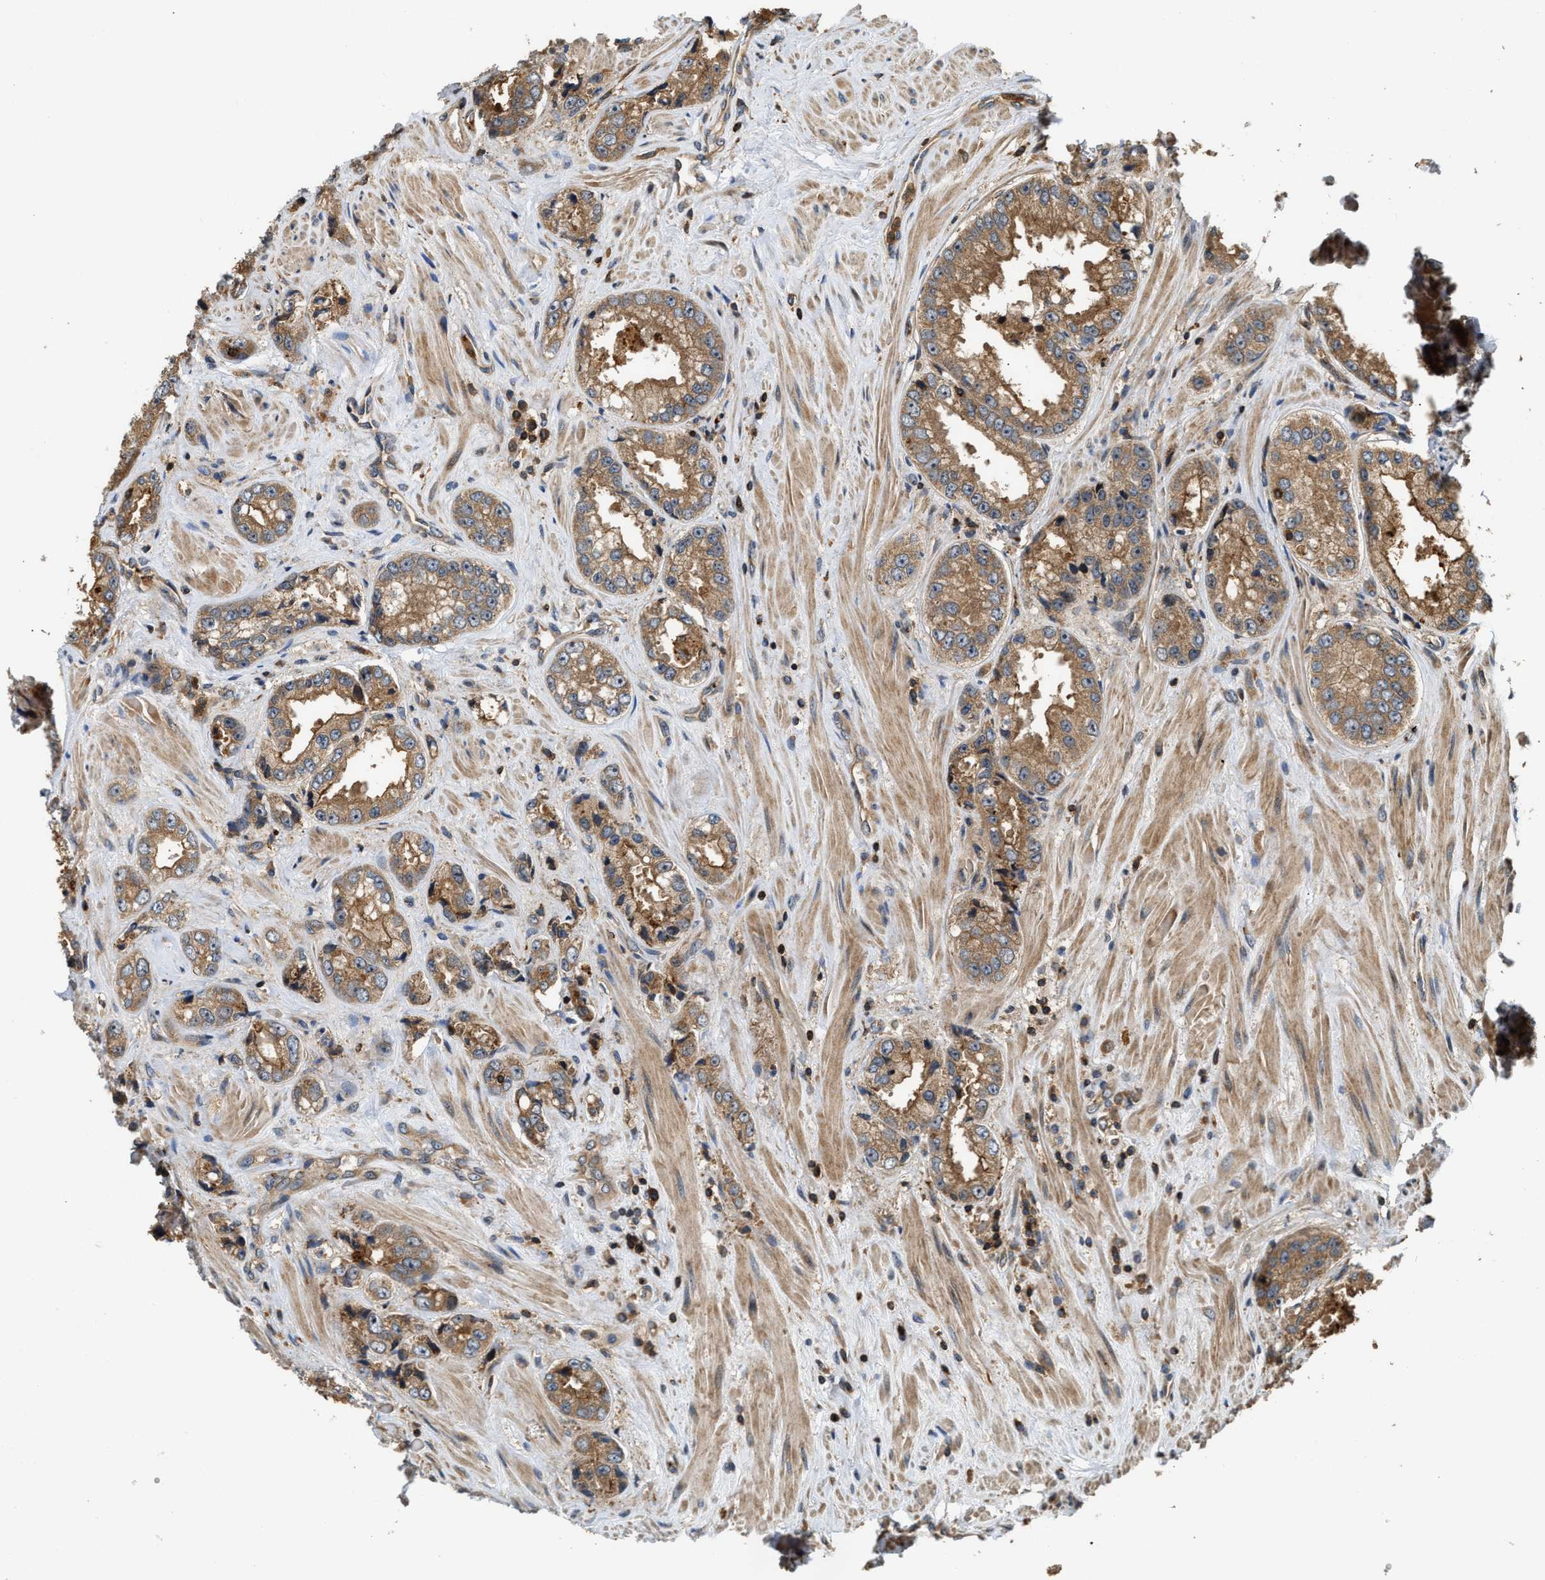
{"staining": {"intensity": "moderate", "quantity": ">75%", "location": "cytoplasmic/membranous"}, "tissue": "prostate cancer", "cell_type": "Tumor cells", "image_type": "cancer", "snomed": [{"axis": "morphology", "description": "Adenocarcinoma, High grade"}, {"axis": "topography", "description": "Prostate"}], "caption": "About >75% of tumor cells in human adenocarcinoma (high-grade) (prostate) exhibit moderate cytoplasmic/membranous protein expression as visualized by brown immunohistochemical staining.", "gene": "SNX5", "patient": {"sex": "male", "age": 61}}